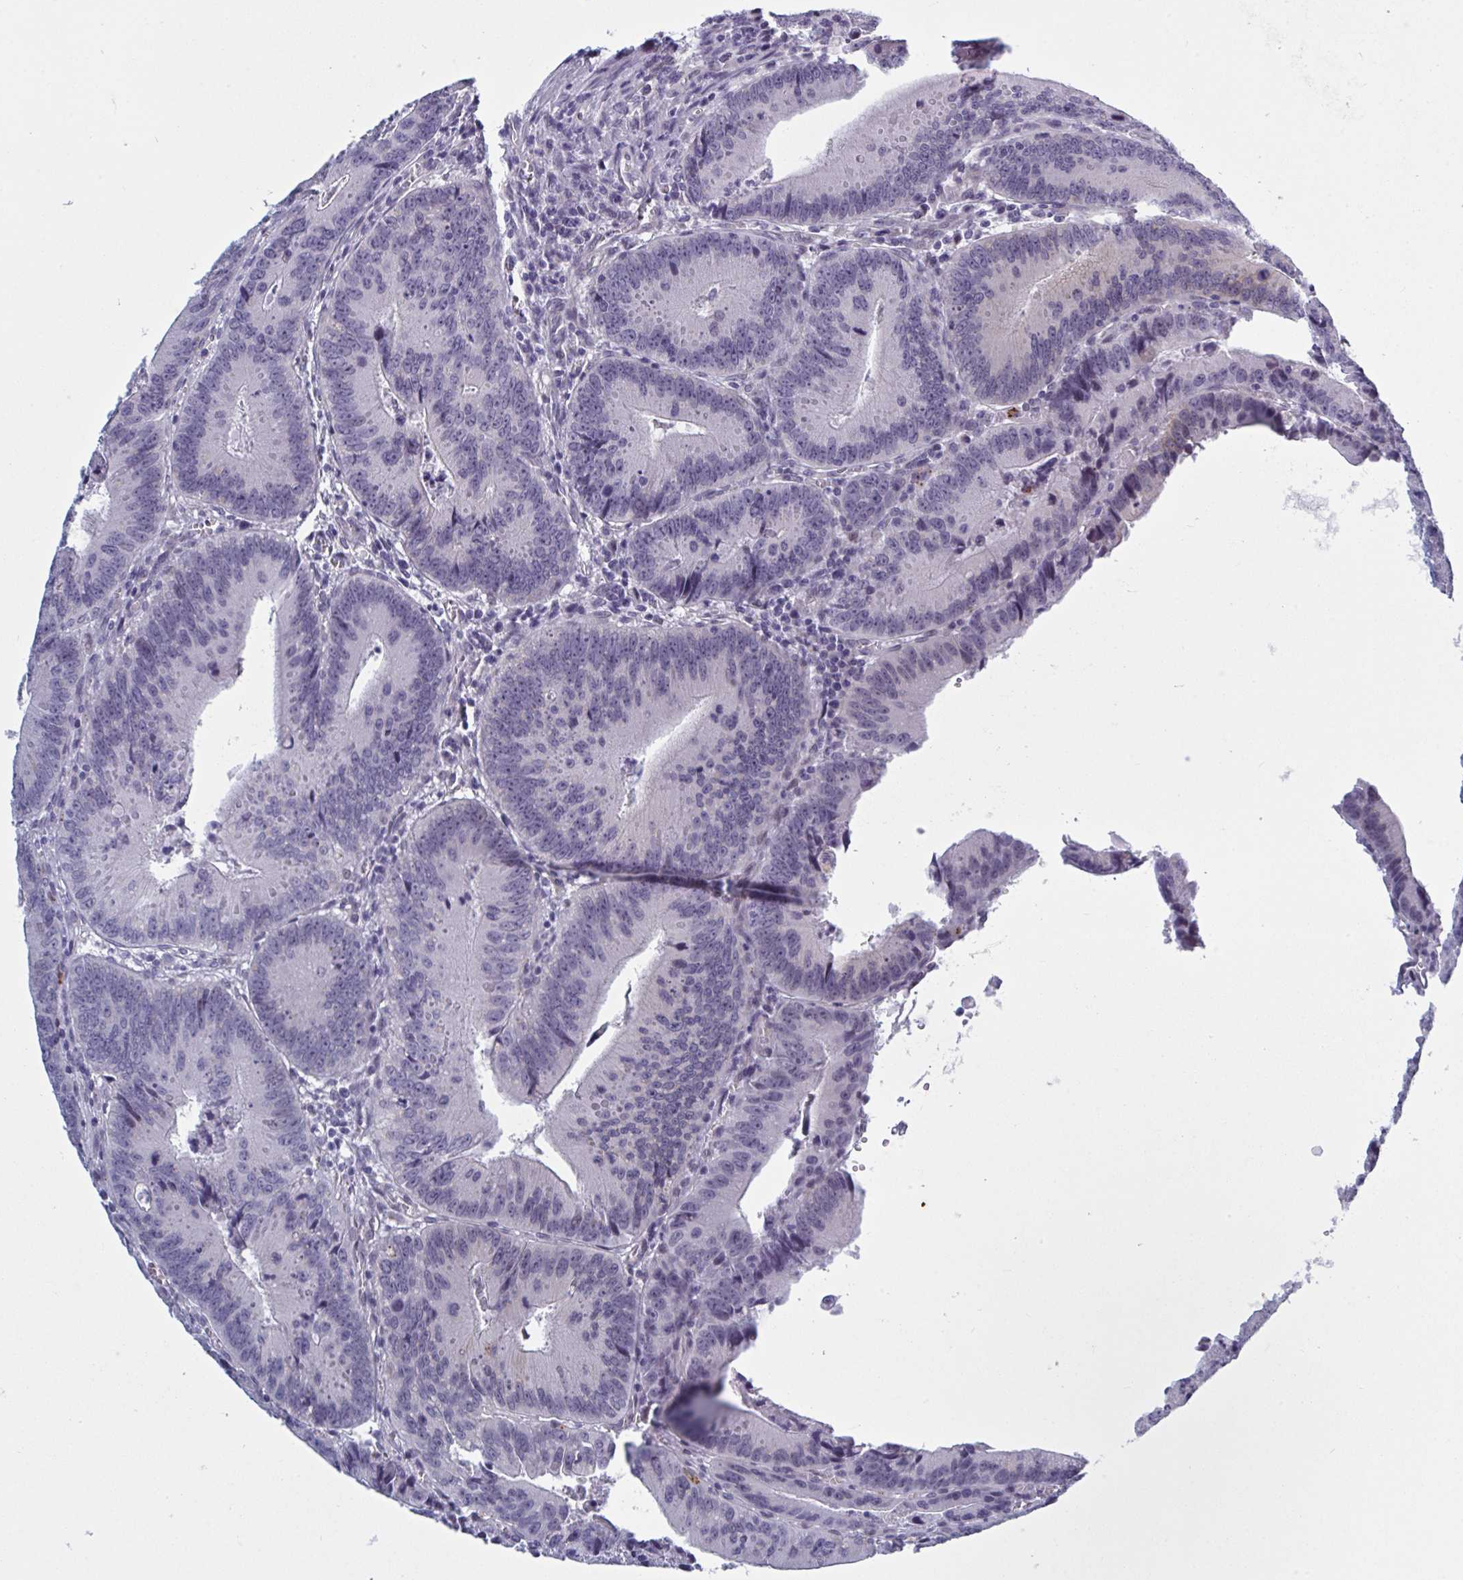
{"staining": {"intensity": "negative", "quantity": "none", "location": "none"}, "tissue": "colorectal cancer", "cell_type": "Tumor cells", "image_type": "cancer", "snomed": [{"axis": "morphology", "description": "Adenocarcinoma, NOS"}, {"axis": "topography", "description": "Rectum"}], "caption": "Colorectal adenocarcinoma was stained to show a protein in brown. There is no significant staining in tumor cells.", "gene": "TCEAL8", "patient": {"sex": "female", "age": 81}}